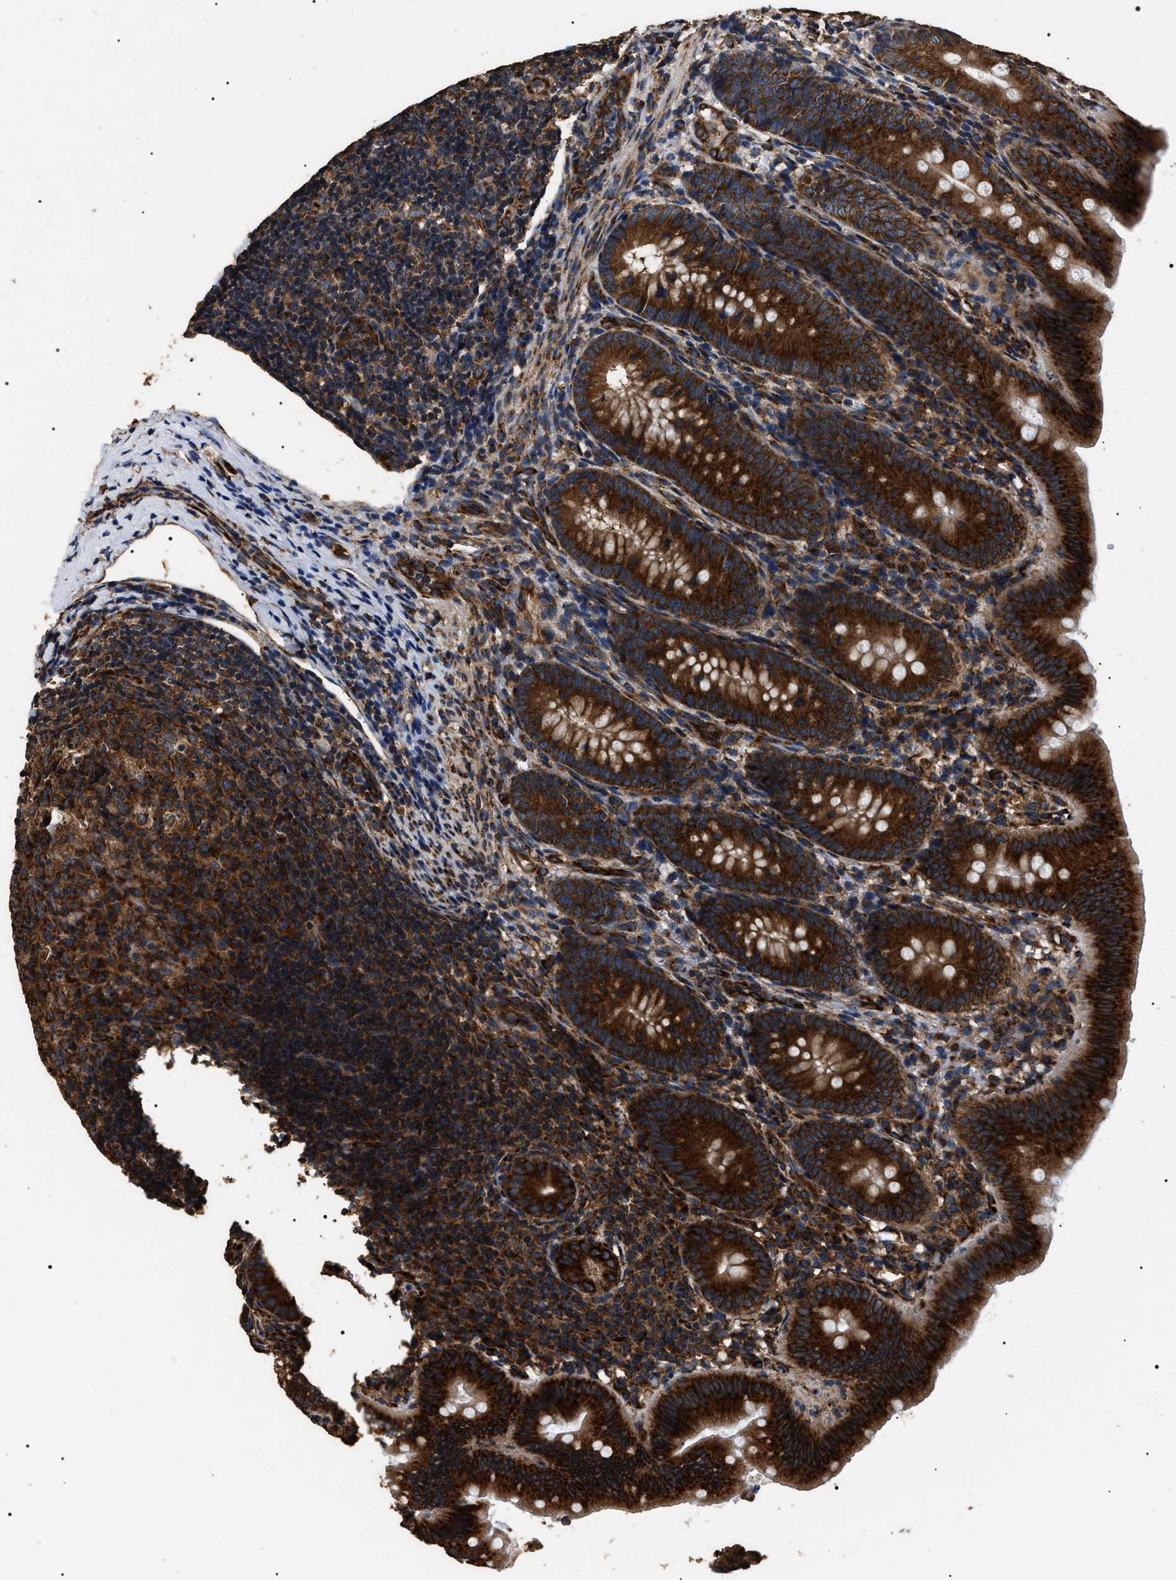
{"staining": {"intensity": "strong", "quantity": ">75%", "location": "cytoplasmic/membranous"}, "tissue": "appendix", "cell_type": "Glandular cells", "image_type": "normal", "snomed": [{"axis": "morphology", "description": "Normal tissue, NOS"}, {"axis": "topography", "description": "Appendix"}], "caption": "Protein expression analysis of benign human appendix reveals strong cytoplasmic/membranous positivity in about >75% of glandular cells. (Brightfield microscopy of DAB IHC at high magnification).", "gene": "KTN1", "patient": {"sex": "male", "age": 1}}